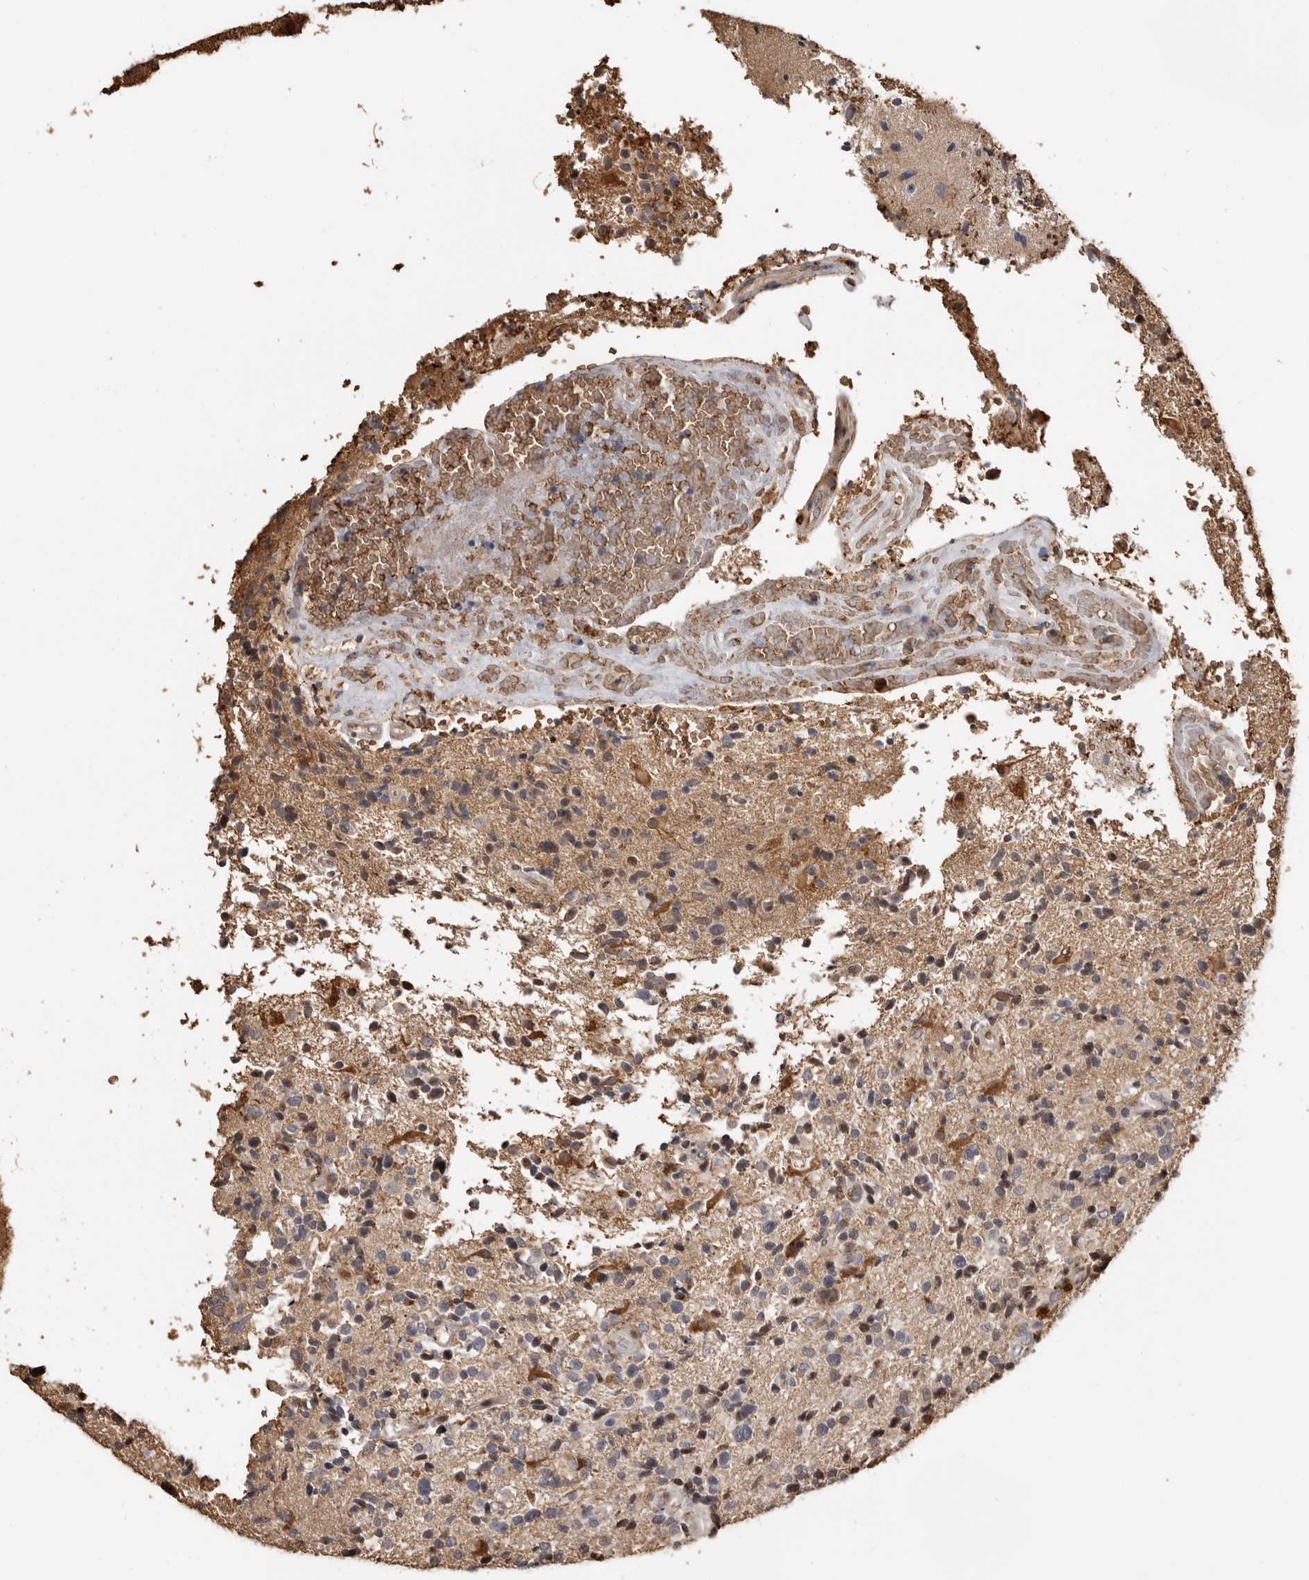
{"staining": {"intensity": "weak", "quantity": "<25%", "location": "cytoplasmic/membranous"}, "tissue": "glioma", "cell_type": "Tumor cells", "image_type": "cancer", "snomed": [{"axis": "morphology", "description": "Glioma, malignant, High grade"}, {"axis": "topography", "description": "Brain"}], "caption": "This photomicrograph is of high-grade glioma (malignant) stained with IHC to label a protein in brown with the nuclei are counter-stained blue. There is no staining in tumor cells. Nuclei are stained in blue.", "gene": "ENTREP1", "patient": {"sex": "male", "age": 72}}